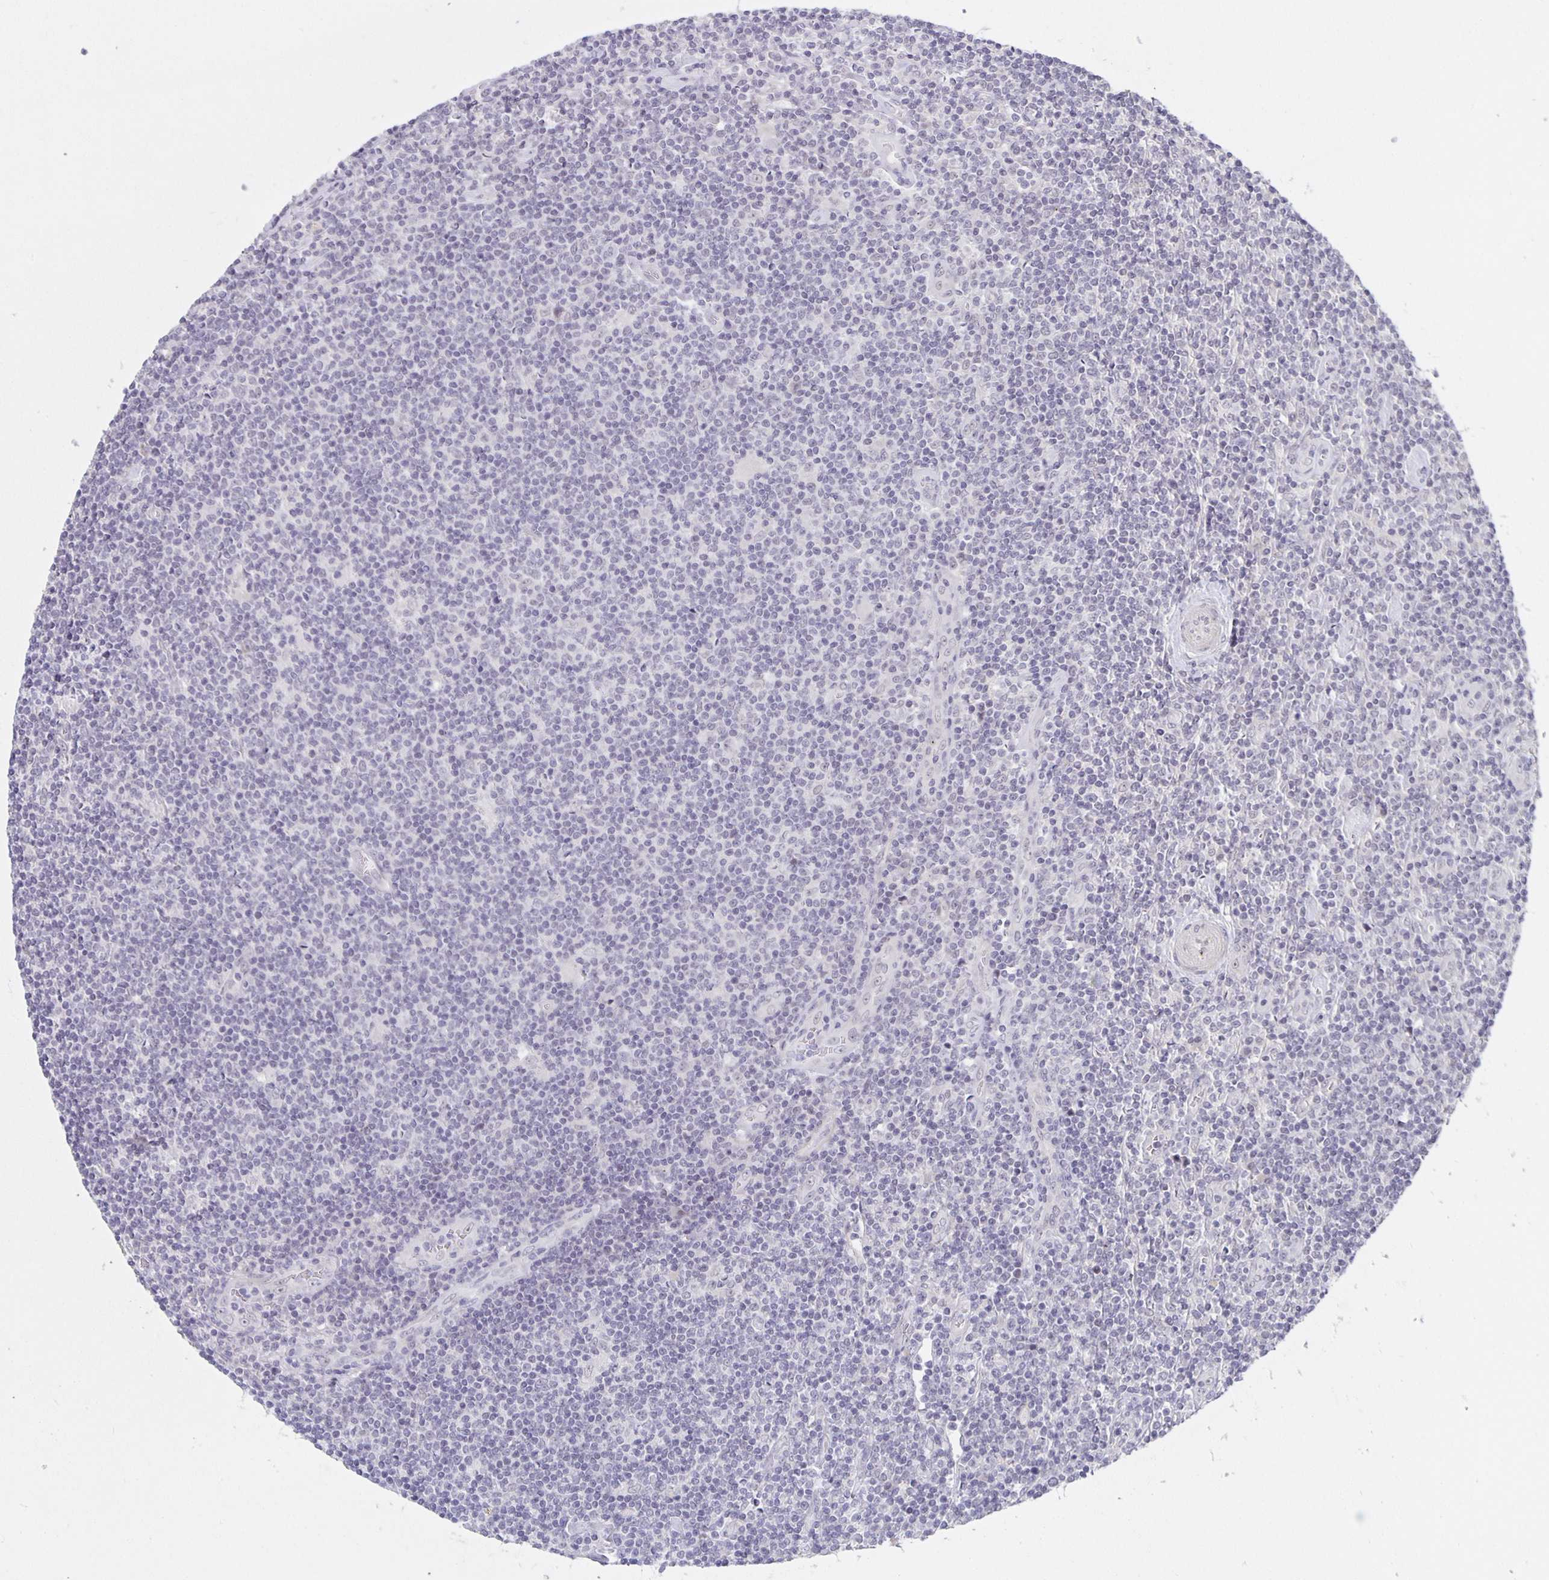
{"staining": {"intensity": "negative", "quantity": "none", "location": "none"}, "tissue": "lymphoma", "cell_type": "Tumor cells", "image_type": "cancer", "snomed": [{"axis": "morphology", "description": "Hodgkin's disease, NOS"}, {"axis": "topography", "description": "Lymph node"}], "caption": "IHC of Hodgkin's disease reveals no staining in tumor cells.", "gene": "ARVCF", "patient": {"sex": "male", "age": 40}}